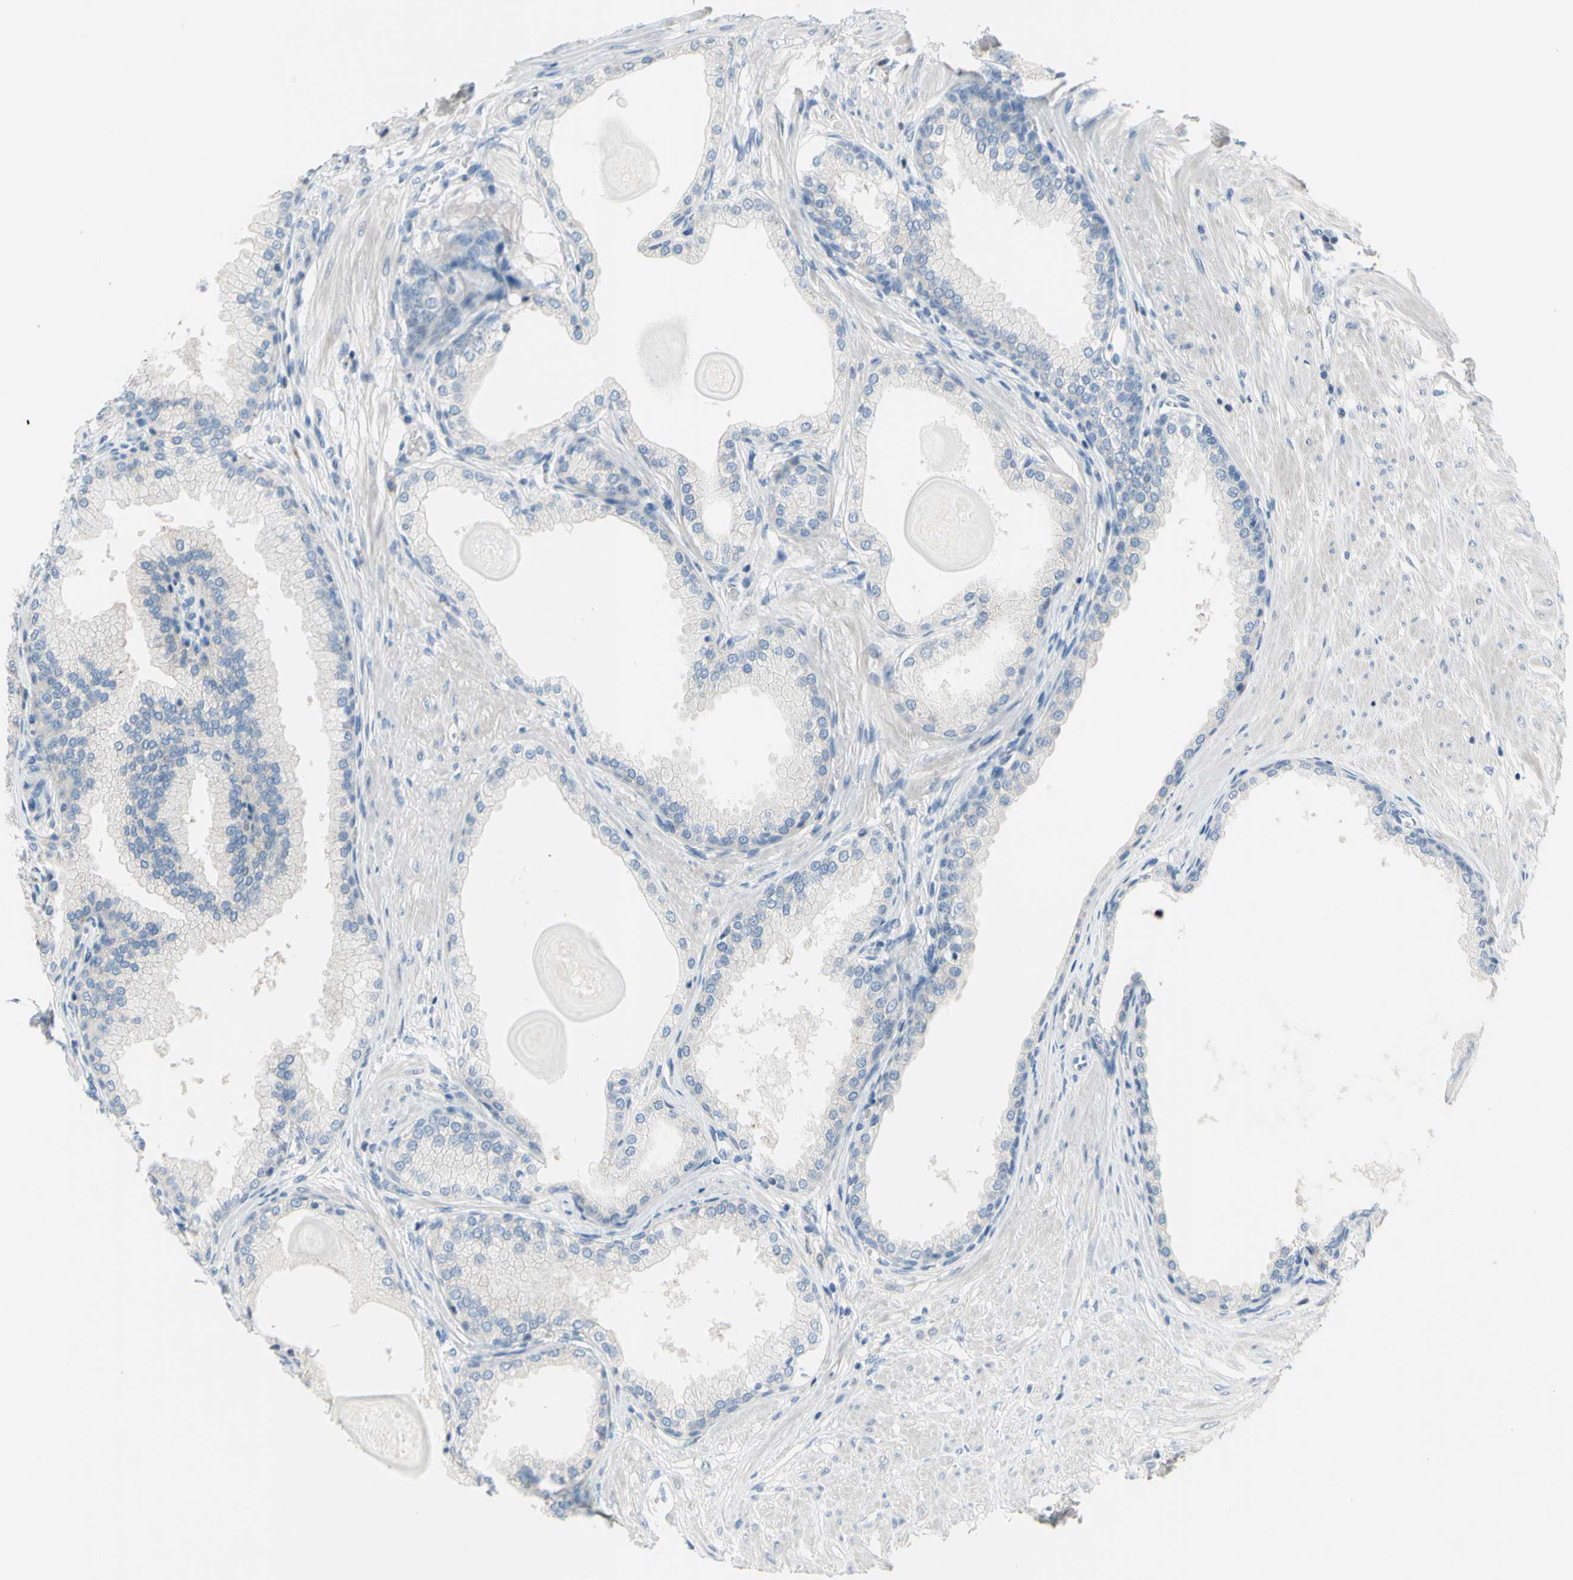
{"staining": {"intensity": "weak", "quantity": ">75%", "location": "cytoplasmic/membranous"}, "tissue": "prostate", "cell_type": "Glandular cells", "image_type": "normal", "snomed": [{"axis": "morphology", "description": "Normal tissue, NOS"}, {"axis": "topography", "description": "Prostate"}], "caption": "A high-resolution image shows immunohistochemistry (IHC) staining of unremarkable prostate, which displays weak cytoplasmic/membranous positivity in about >75% of glandular cells.", "gene": "MUC1", "patient": {"sex": "male", "age": 51}}